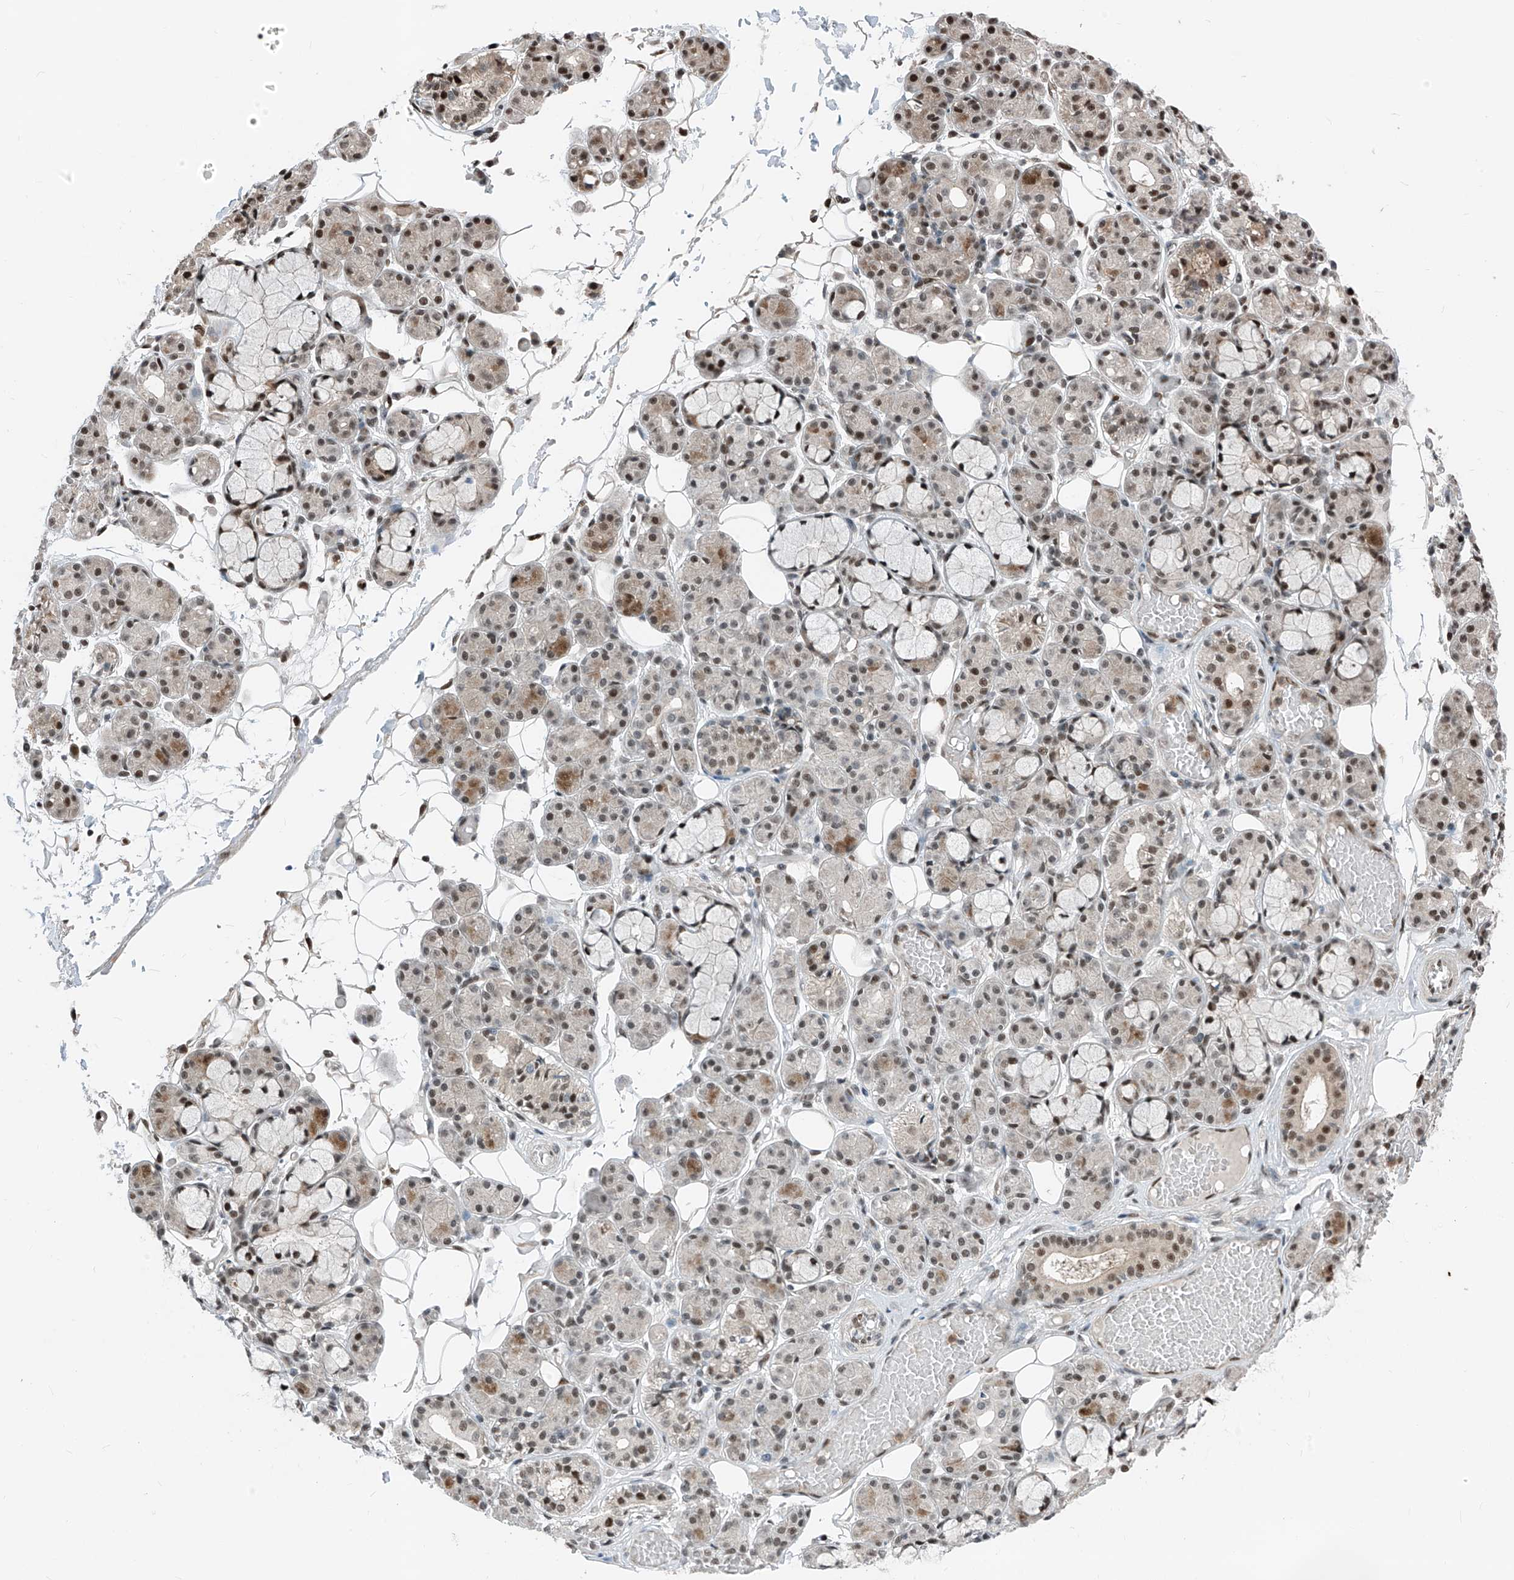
{"staining": {"intensity": "moderate", "quantity": ">75%", "location": "nuclear"}, "tissue": "salivary gland", "cell_type": "Glandular cells", "image_type": "normal", "snomed": [{"axis": "morphology", "description": "Normal tissue, NOS"}, {"axis": "topography", "description": "Salivary gland"}], "caption": "Salivary gland stained with a brown dye demonstrates moderate nuclear positive staining in approximately >75% of glandular cells.", "gene": "RBP7", "patient": {"sex": "male", "age": 63}}